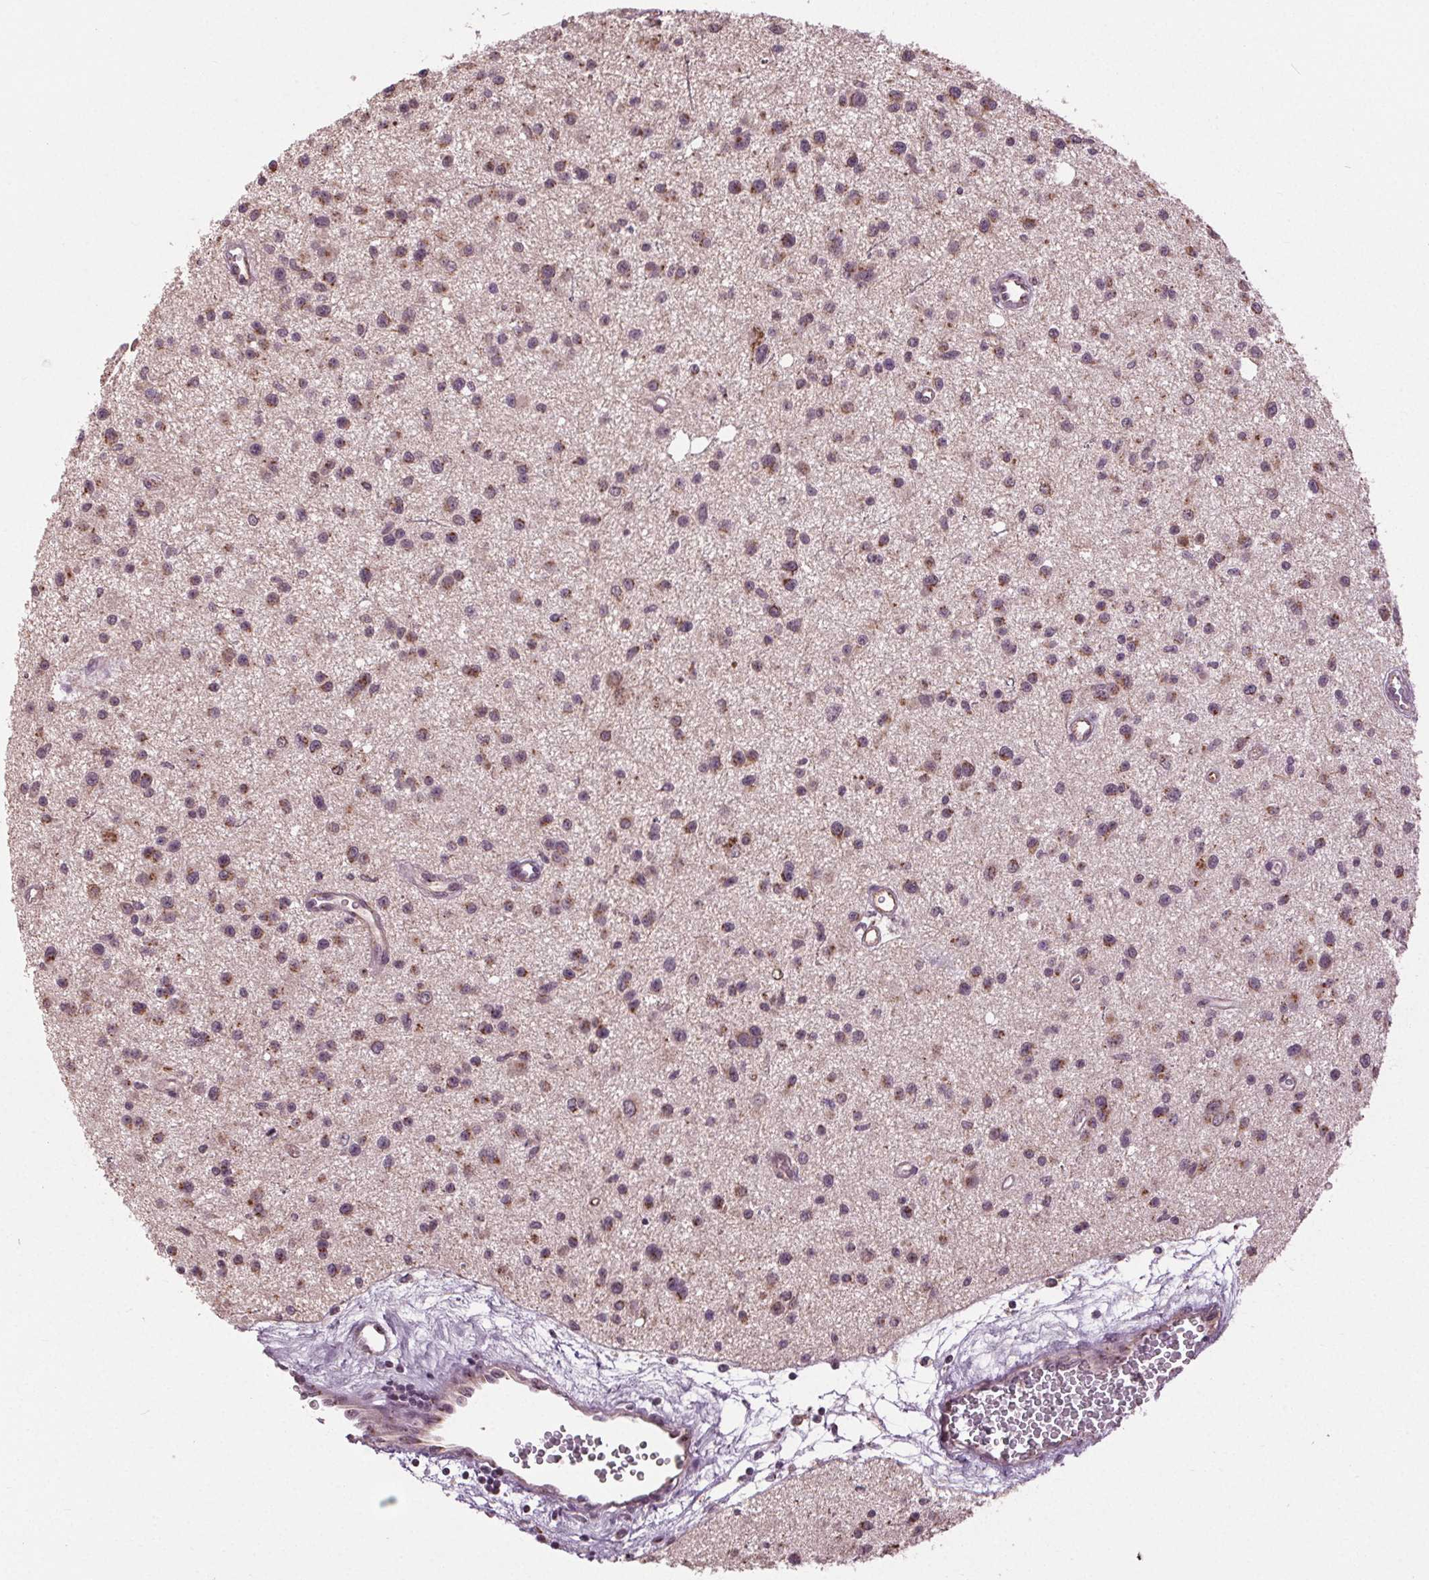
{"staining": {"intensity": "weak", "quantity": "25%-75%", "location": "cytoplasmic/membranous"}, "tissue": "glioma", "cell_type": "Tumor cells", "image_type": "cancer", "snomed": [{"axis": "morphology", "description": "Glioma, malignant, Low grade"}, {"axis": "topography", "description": "Brain"}], "caption": "Immunohistochemistry of low-grade glioma (malignant) demonstrates low levels of weak cytoplasmic/membranous expression in about 25%-75% of tumor cells.", "gene": "BSDC1", "patient": {"sex": "male", "age": 43}}